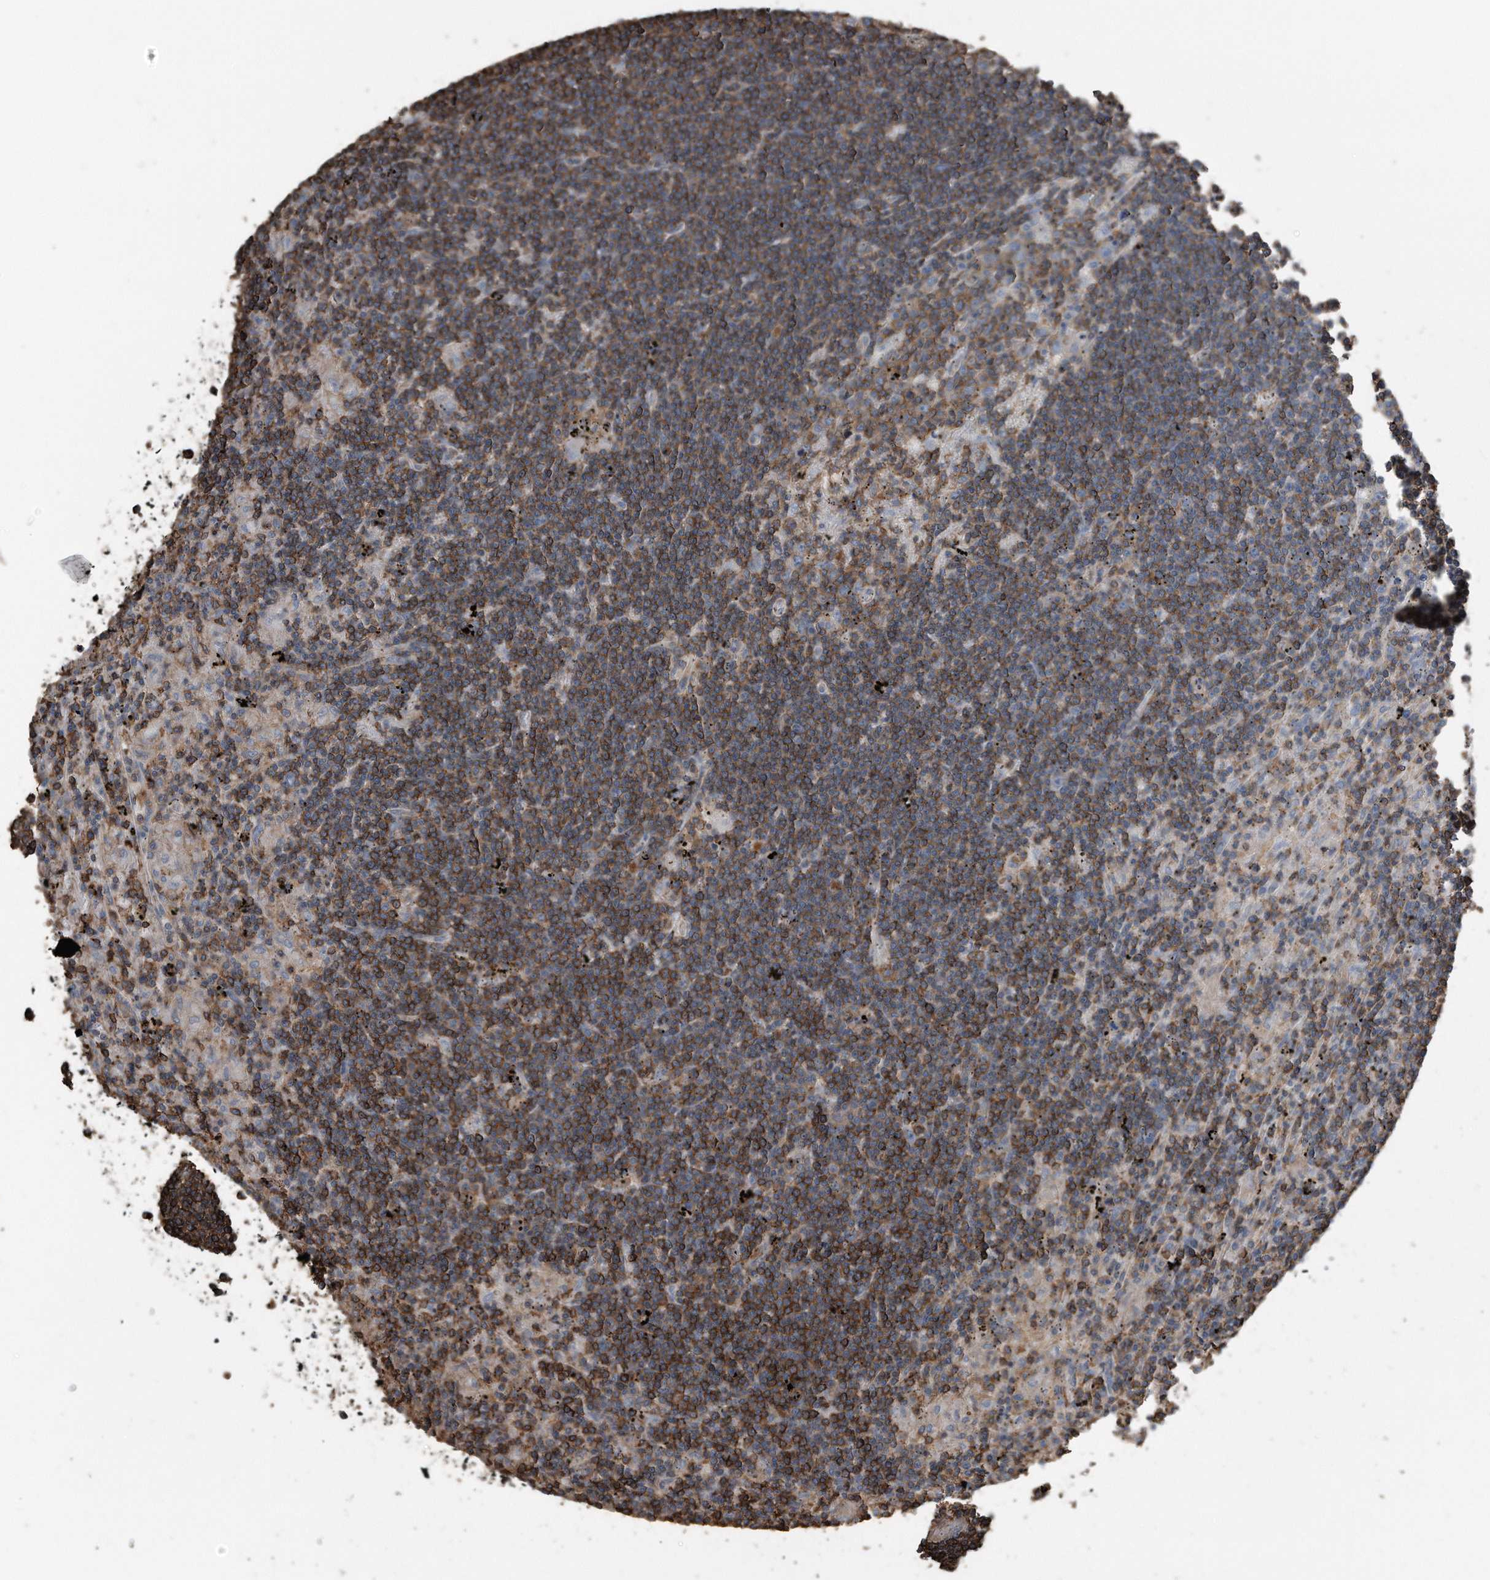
{"staining": {"intensity": "moderate", "quantity": ">75%", "location": "cytoplasmic/membranous"}, "tissue": "lymphoma", "cell_type": "Tumor cells", "image_type": "cancer", "snomed": [{"axis": "morphology", "description": "Malignant lymphoma, non-Hodgkin's type, Low grade"}, {"axis": "topography", "description": "Spleen"}], "caption": "IHC photomicrograph of neoplastic tissue: human lymphoma stained using IHC reveals medium levels of moderate protein expression localized specifically in the cytoplasmic/membranous of tumor cells, appearing as a cytoplasmic/membranous brown color.", "gene": "RSPO3", "patient": {"sex": "male", "age": 76}}